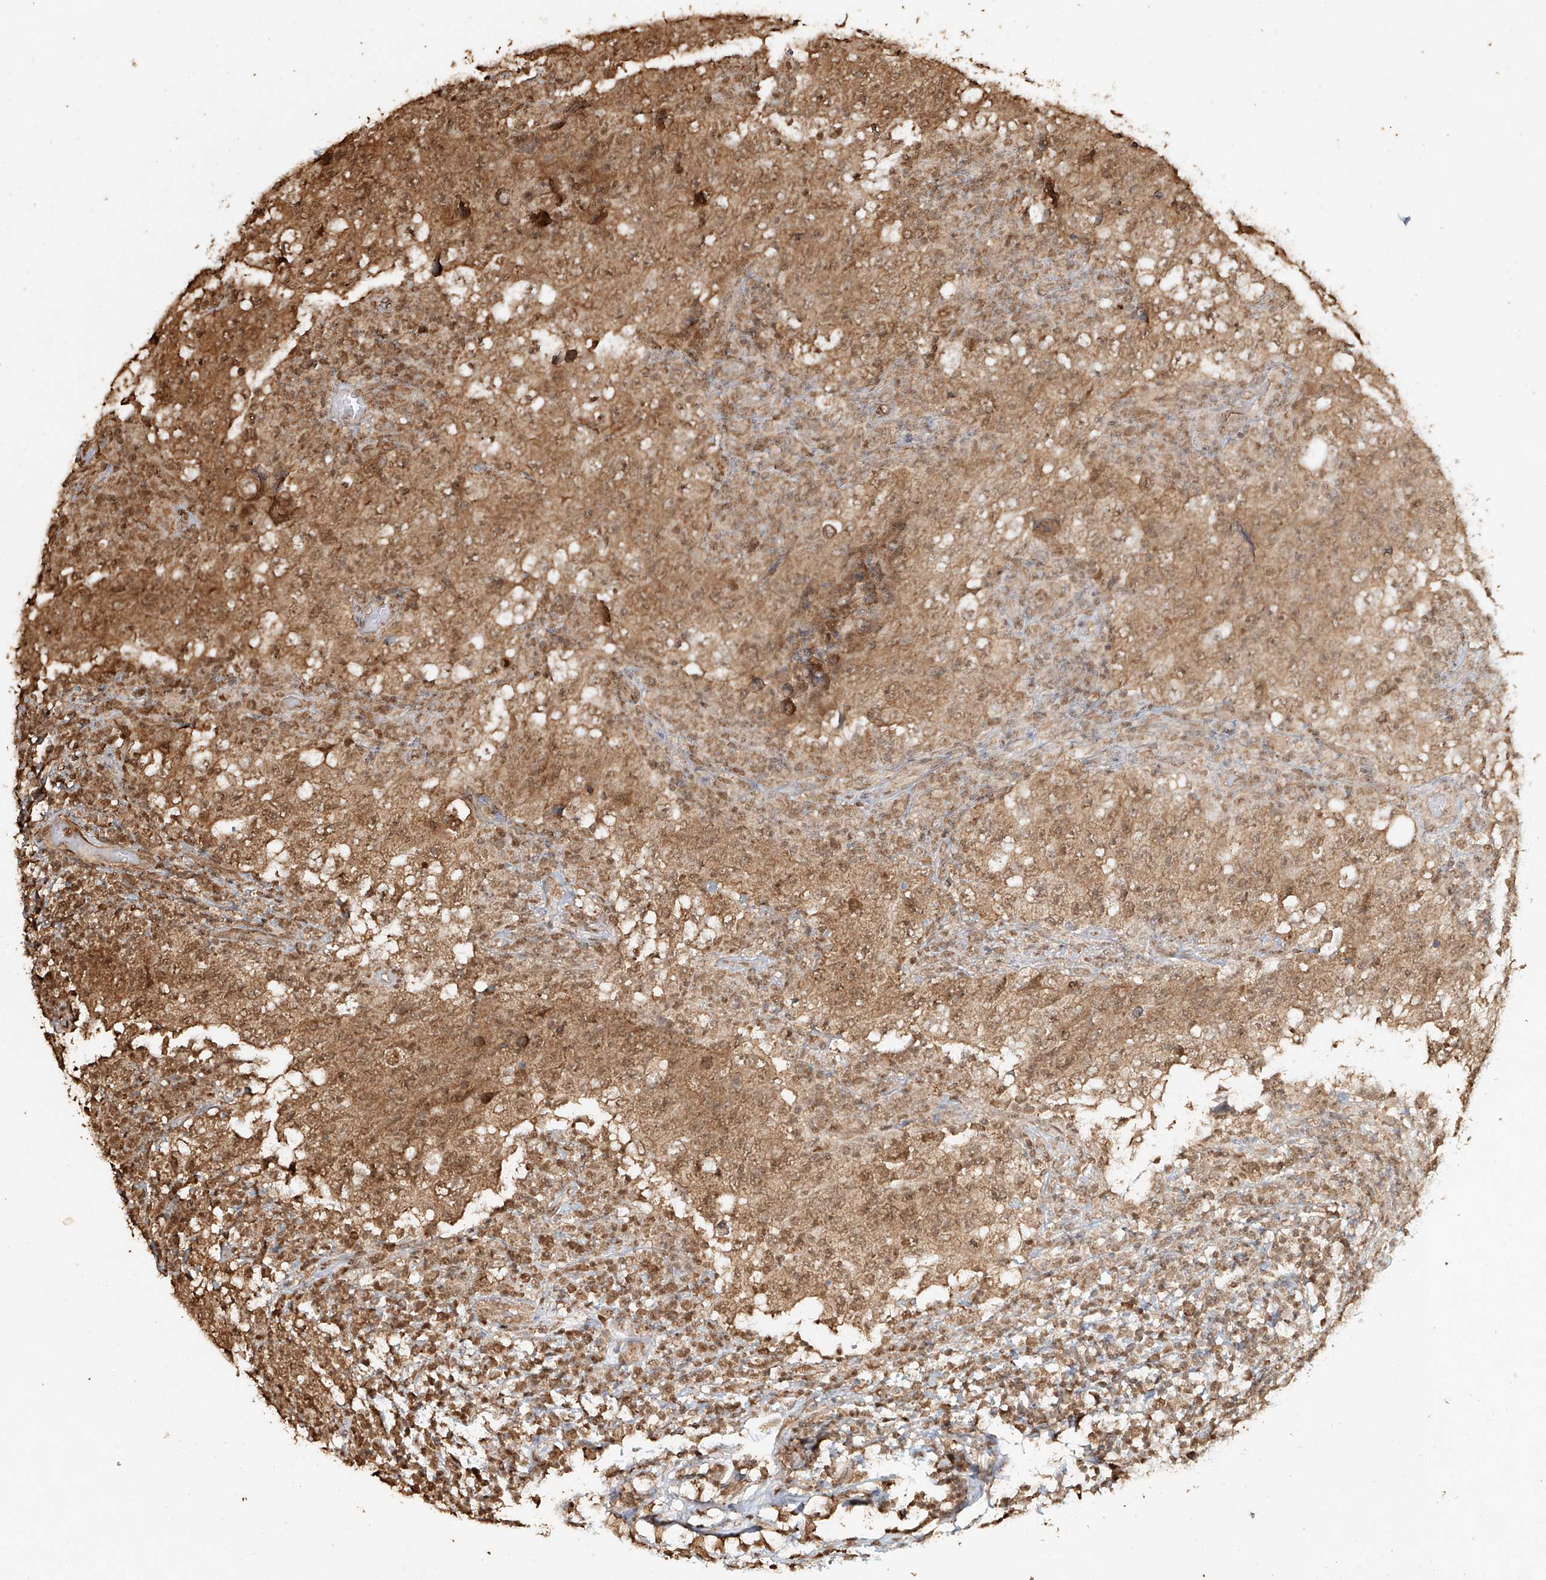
{"staining": {"intensity": "moderate", "quantity": ">75%", "location": "cytoplasmic/membranous,nuclear"}, "tissue": "testis cancer", "cell_type": "Tumor cells", "image_type": "cancer", "snomed": [{"axis": "morphology", "description": "Carcinoma, Embryonal, NOS"}, {"axis": "topography", "description": "Testis"}], "caption": "A high-resolution micrograph shows IHC staining of testis cancer (embryonal carcinoma), which exhibits moderate cytoplasmic/membranous and nuclear expression in about >75% of tumor cells. (Stains: DAB in brown, nuclei in blue, Microscopy: brightfield microscopy at high magnification).", "gene": "TIGAR", "patient": {"sex": "male", "age": 26}}